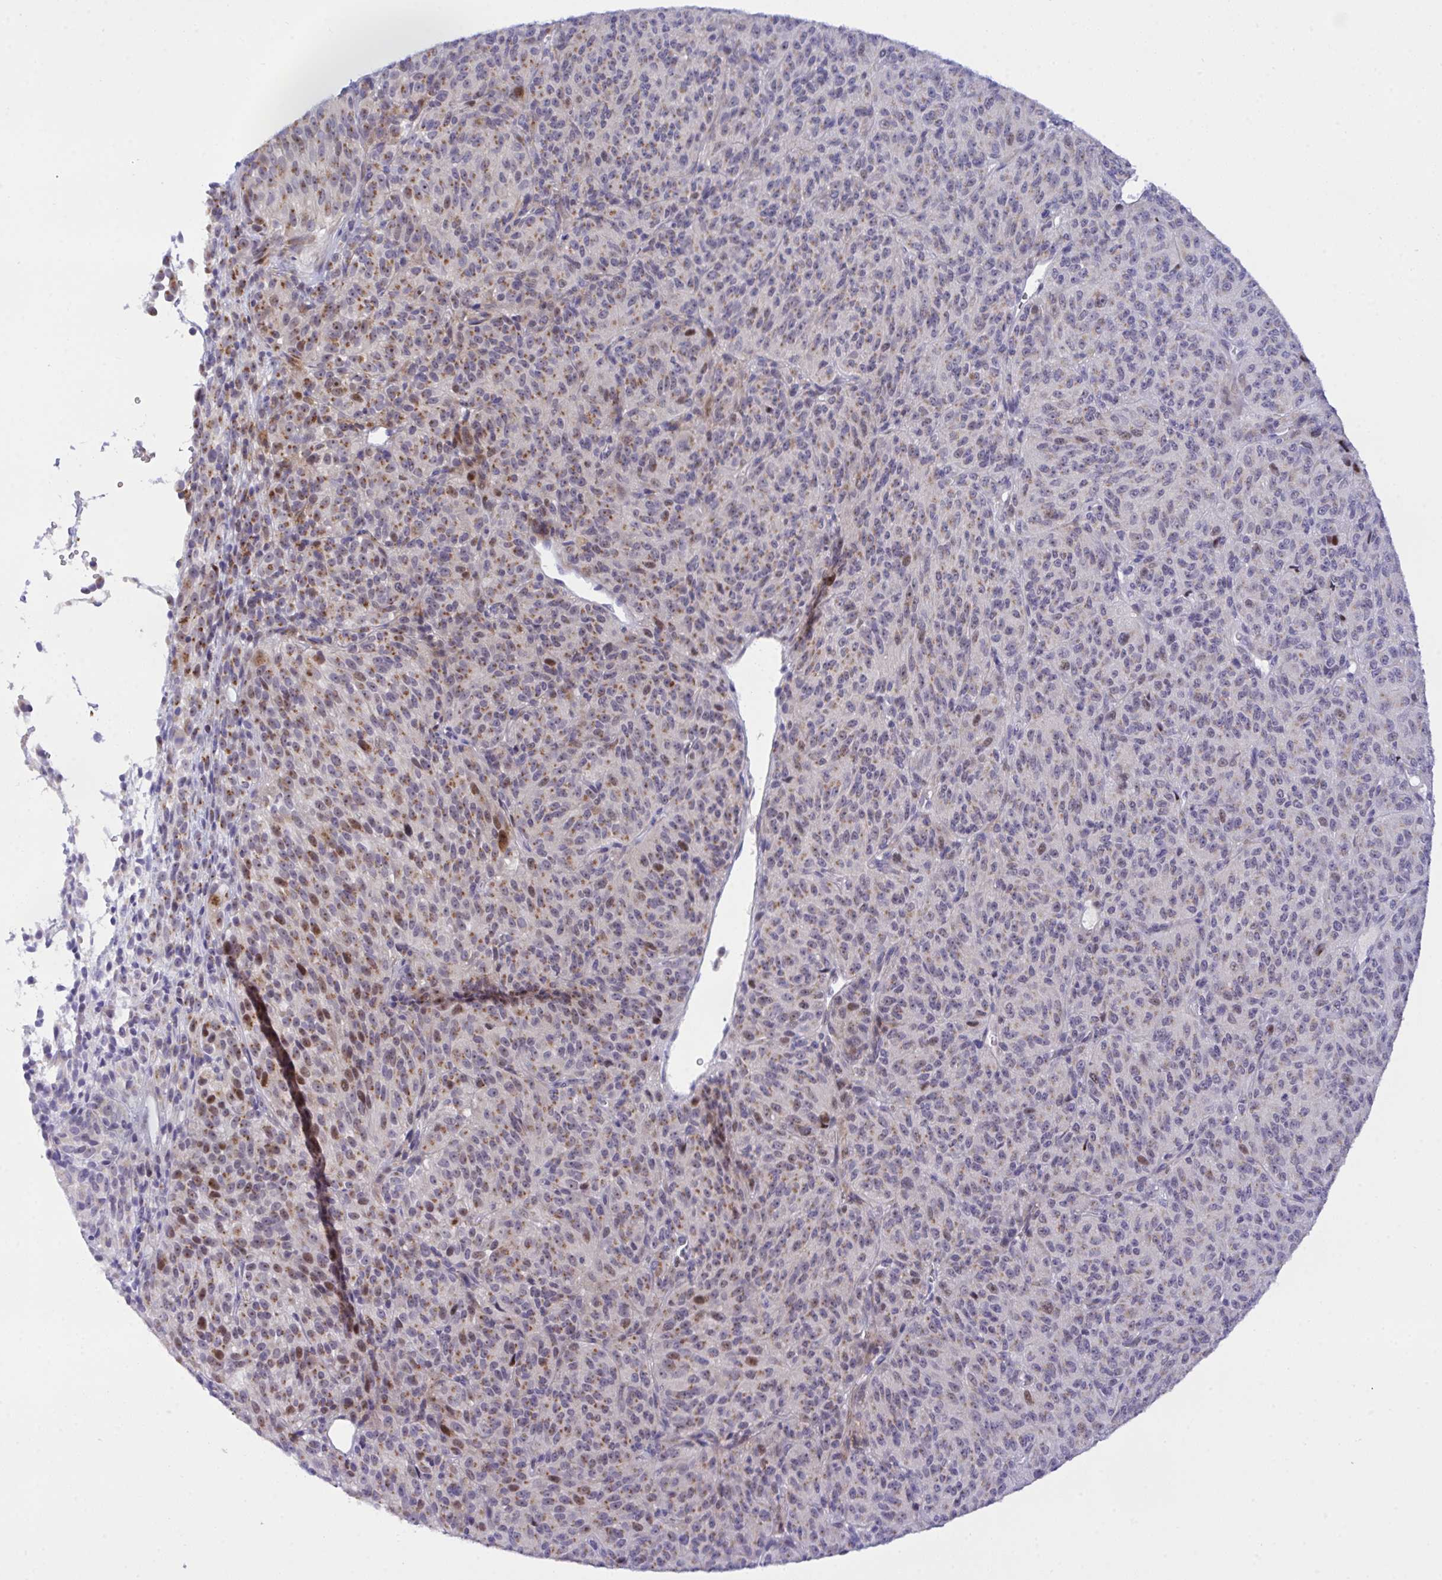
{"staining": {"intensity": "moderate", "quantity": "<25%", "location": "cytoplasmic/membranous,nuclear"}, "tissue": "melanoma", "cell_type": "Tumor cells", "image_type": "cancer", "snomed": [{"axis": "morphology", "description": "Malignant melanoma, Metastatic site"}, {"axis": "topography", "description": "Brain"}], "caption": "High-magnification brightfield microscopy of melanoma stained with DAB (3,3'-diaminobenzidine) (brown) and counterstained with hematoxylin (blue). tumor cells exhibit moderate cytoplasmic/membranous and nuclear expression is seen in approximately<25% of cells. (IHC, brightfield microscopy, high magnification).", "gene": "ZNF554", "patient": {"sex": "female", "age": 56}}